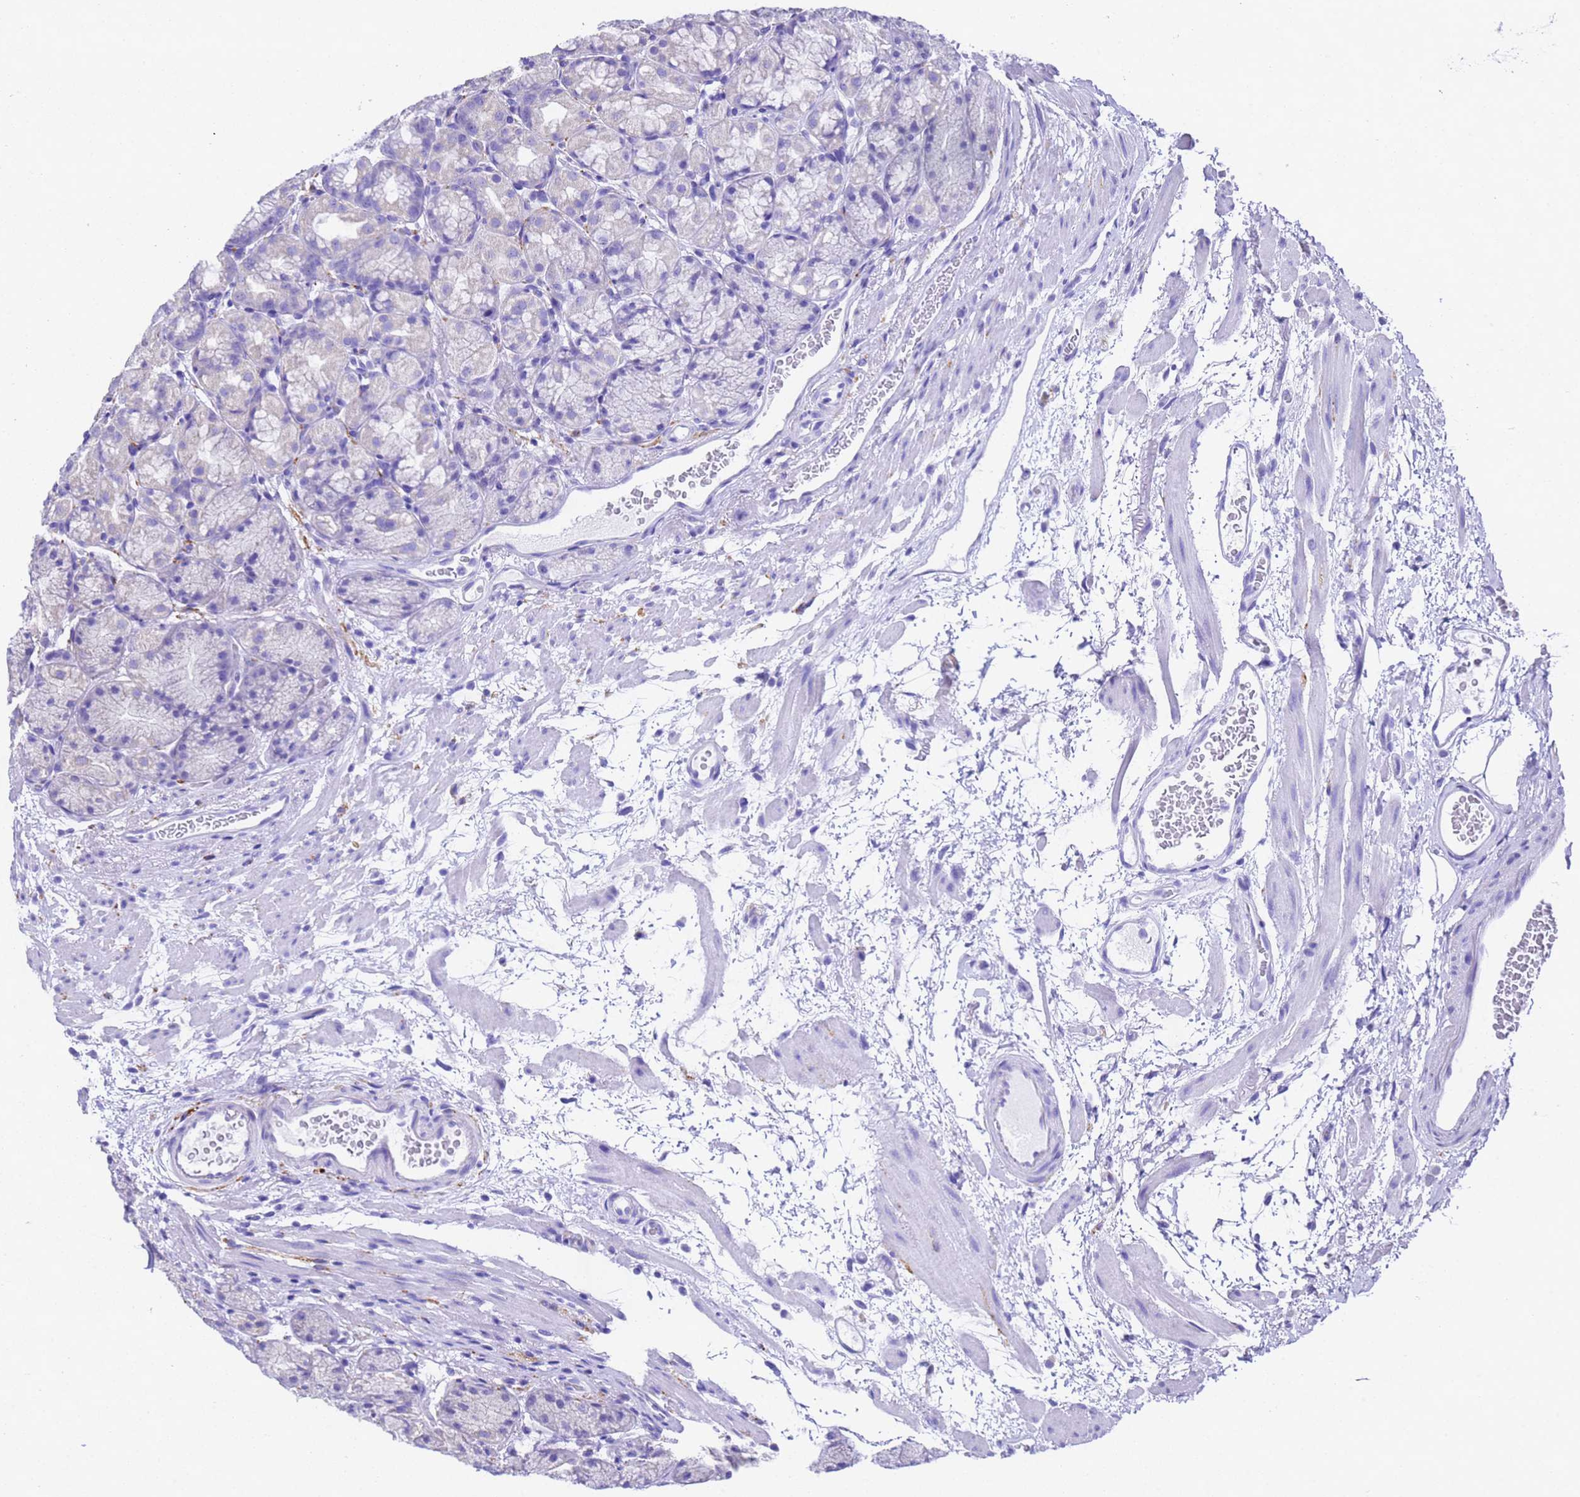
{"staining": {"intensity": "negative", "quantity": "none", "location": "none"}, "tissue": "stomach", "cell_type": "Glandular cells", "image_type": "normal", "snomed": [{"axis": "morphology", "description": "Normal tissue, NOS"}, {"axis": "topography", "description": "Stomach"}], "caption": "This is a image of immunohistochemistry staining of benign stomach, which shows no expression in glandular cells.", "gene": "FAM72A", "patient": {"sex": "male", "age": 63}}